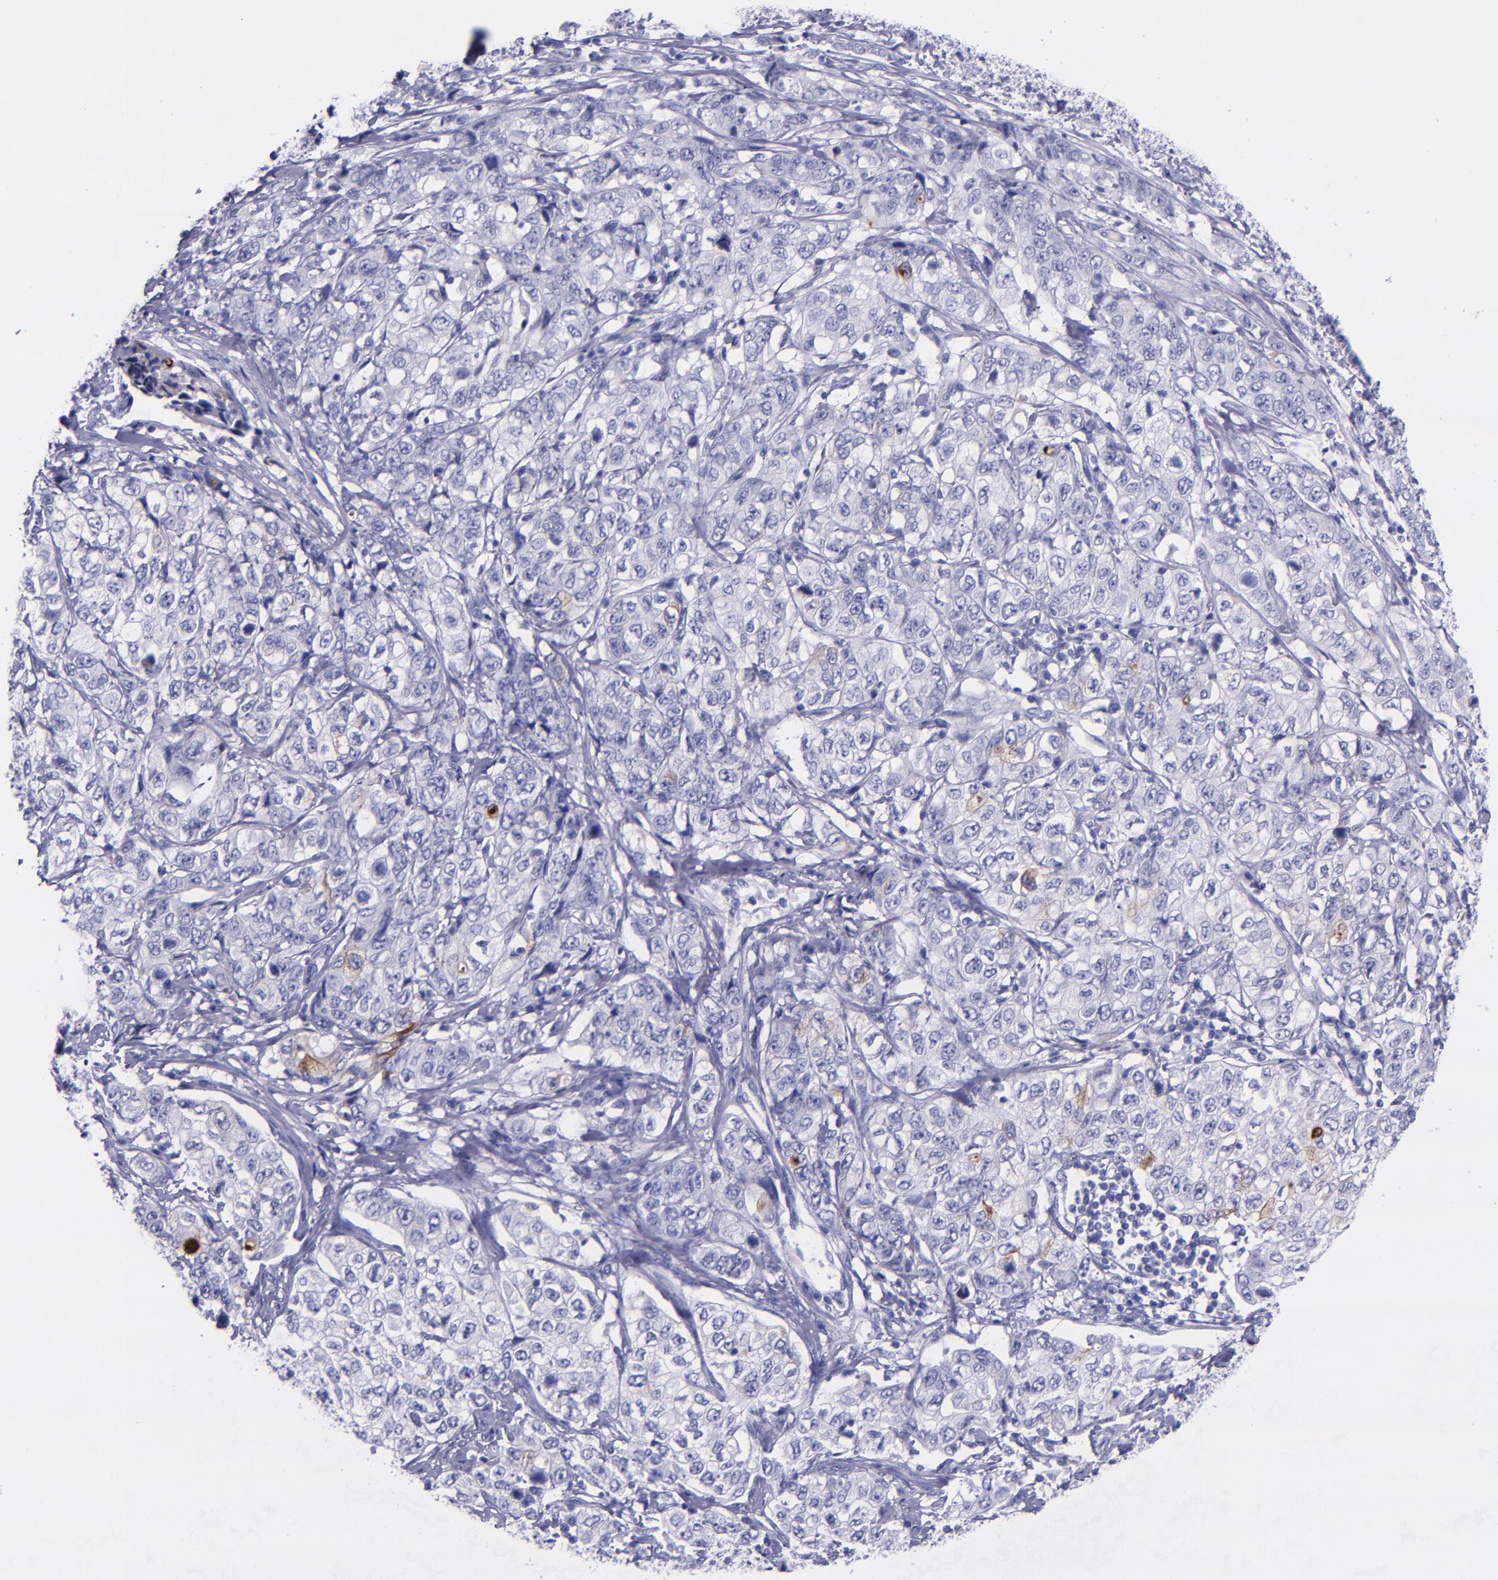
{"staining": {"intensity": "negative", "quantity": "none", "location": "none"}, "tissue": "stomach cancer", "cell_type": "Tumor cells", "image_type": "cancer", "snomed": [{"axis": "morphology", "description": "Adenocarcinoma, NOS"}, {"axis": "topography", "description": "Stomach"}], "caption": "Immunohistochemical staining of adenocarcinoma (stomach) displays no significant expression in tumor cells.", "gene": "SLPI", "patient": {"sex": "male", "age": 48}}